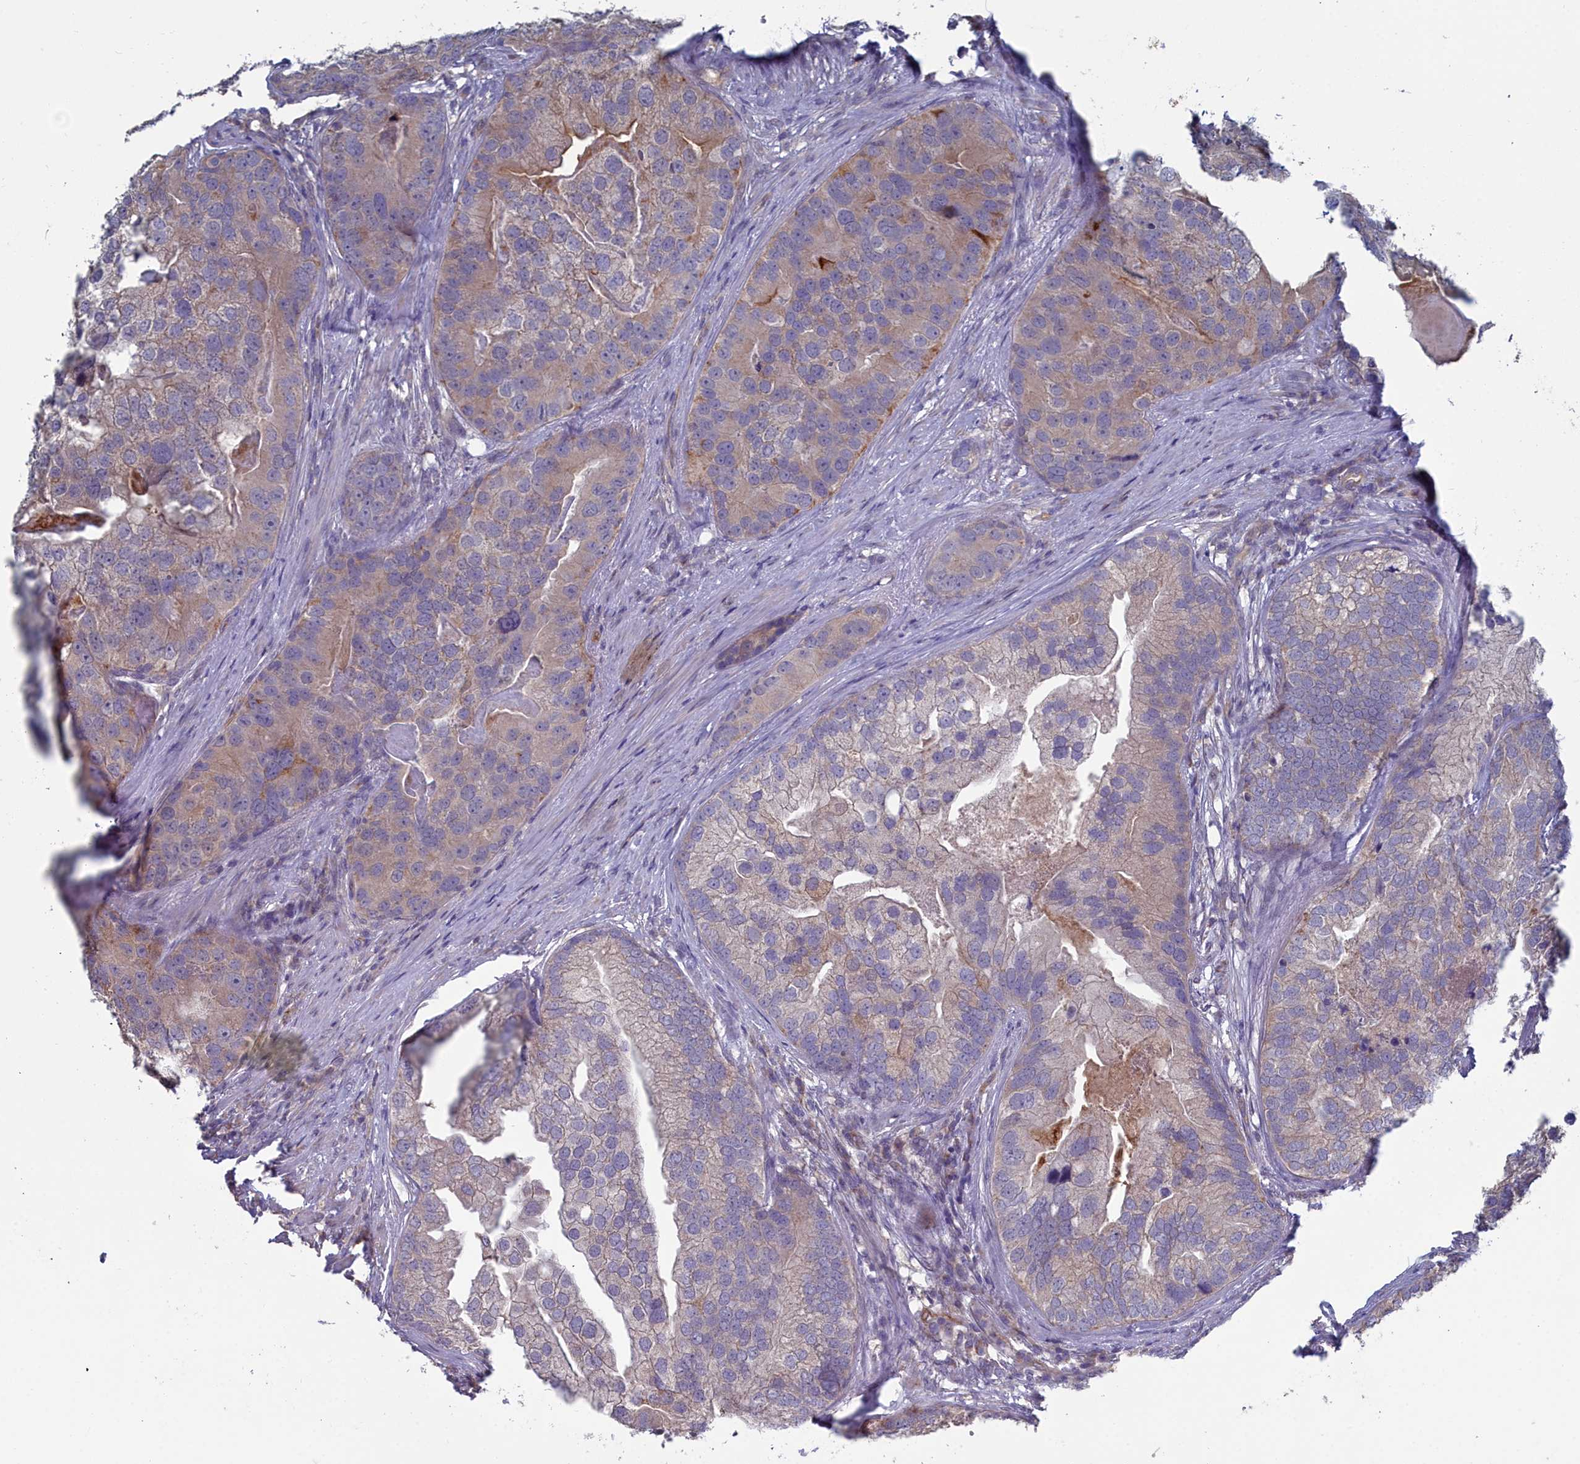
{"staining": {"intensity": "weak", "quantity": "25%-75%", "location": "cytoplasmic/membranous"}, "tissue": "prostate cancer", "cell_type": "Tumor cells", "image_type": "cancer", "snomed": [{"axis": "morphology", "description": "Adenocarcinoma, High grade"}, {"axis": "topography", "description": "Prostate"}], "caption": "Weak cytoplasmic/membranous protein positivity is seen in approximately 25%-75% of tumor cells in prostate cancer.", "gene": "RDX", "patient": {"sex": "male", "age": 62}}